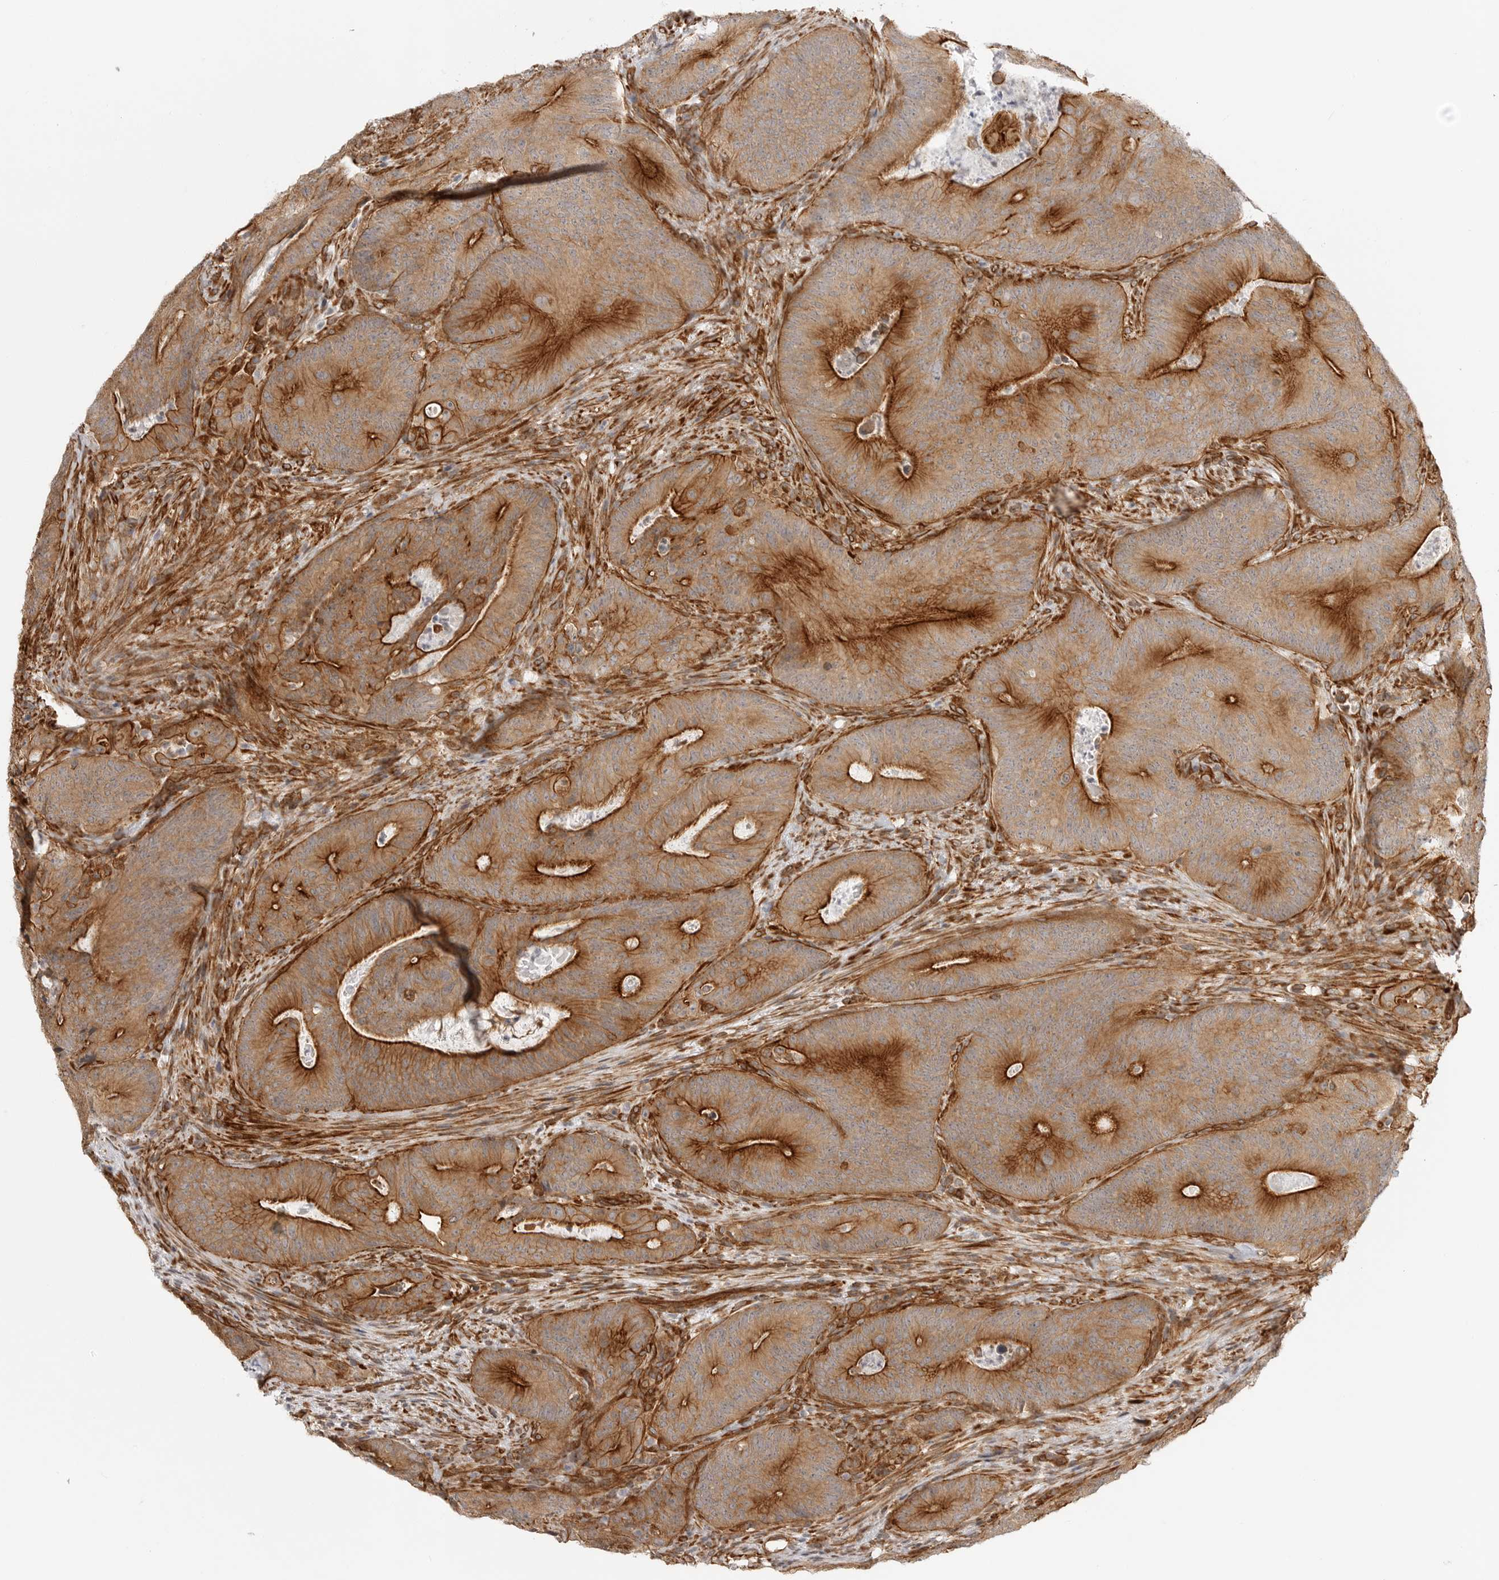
{"staining": {"intensity": "strong", "quantity": ">75%", "location": "cytoplasmic/membranous"}, "tissue": "colorectal cancer", "cell_type": "Tumor cells", "image_type": "cancer", "snomed": [{"axis": "morphology", "description": "Normal tissue, NOS"}, {"axis": "topography", "description": "Colon"}], "caption": "The photomicrograph exhibits staining of colorectal cancer, revealing strong cytoplasmic/membranous protein staining (brown color) within tumor cells.", "gene": "ATOH7", "patient": {"sex": "female", "age": 82}}